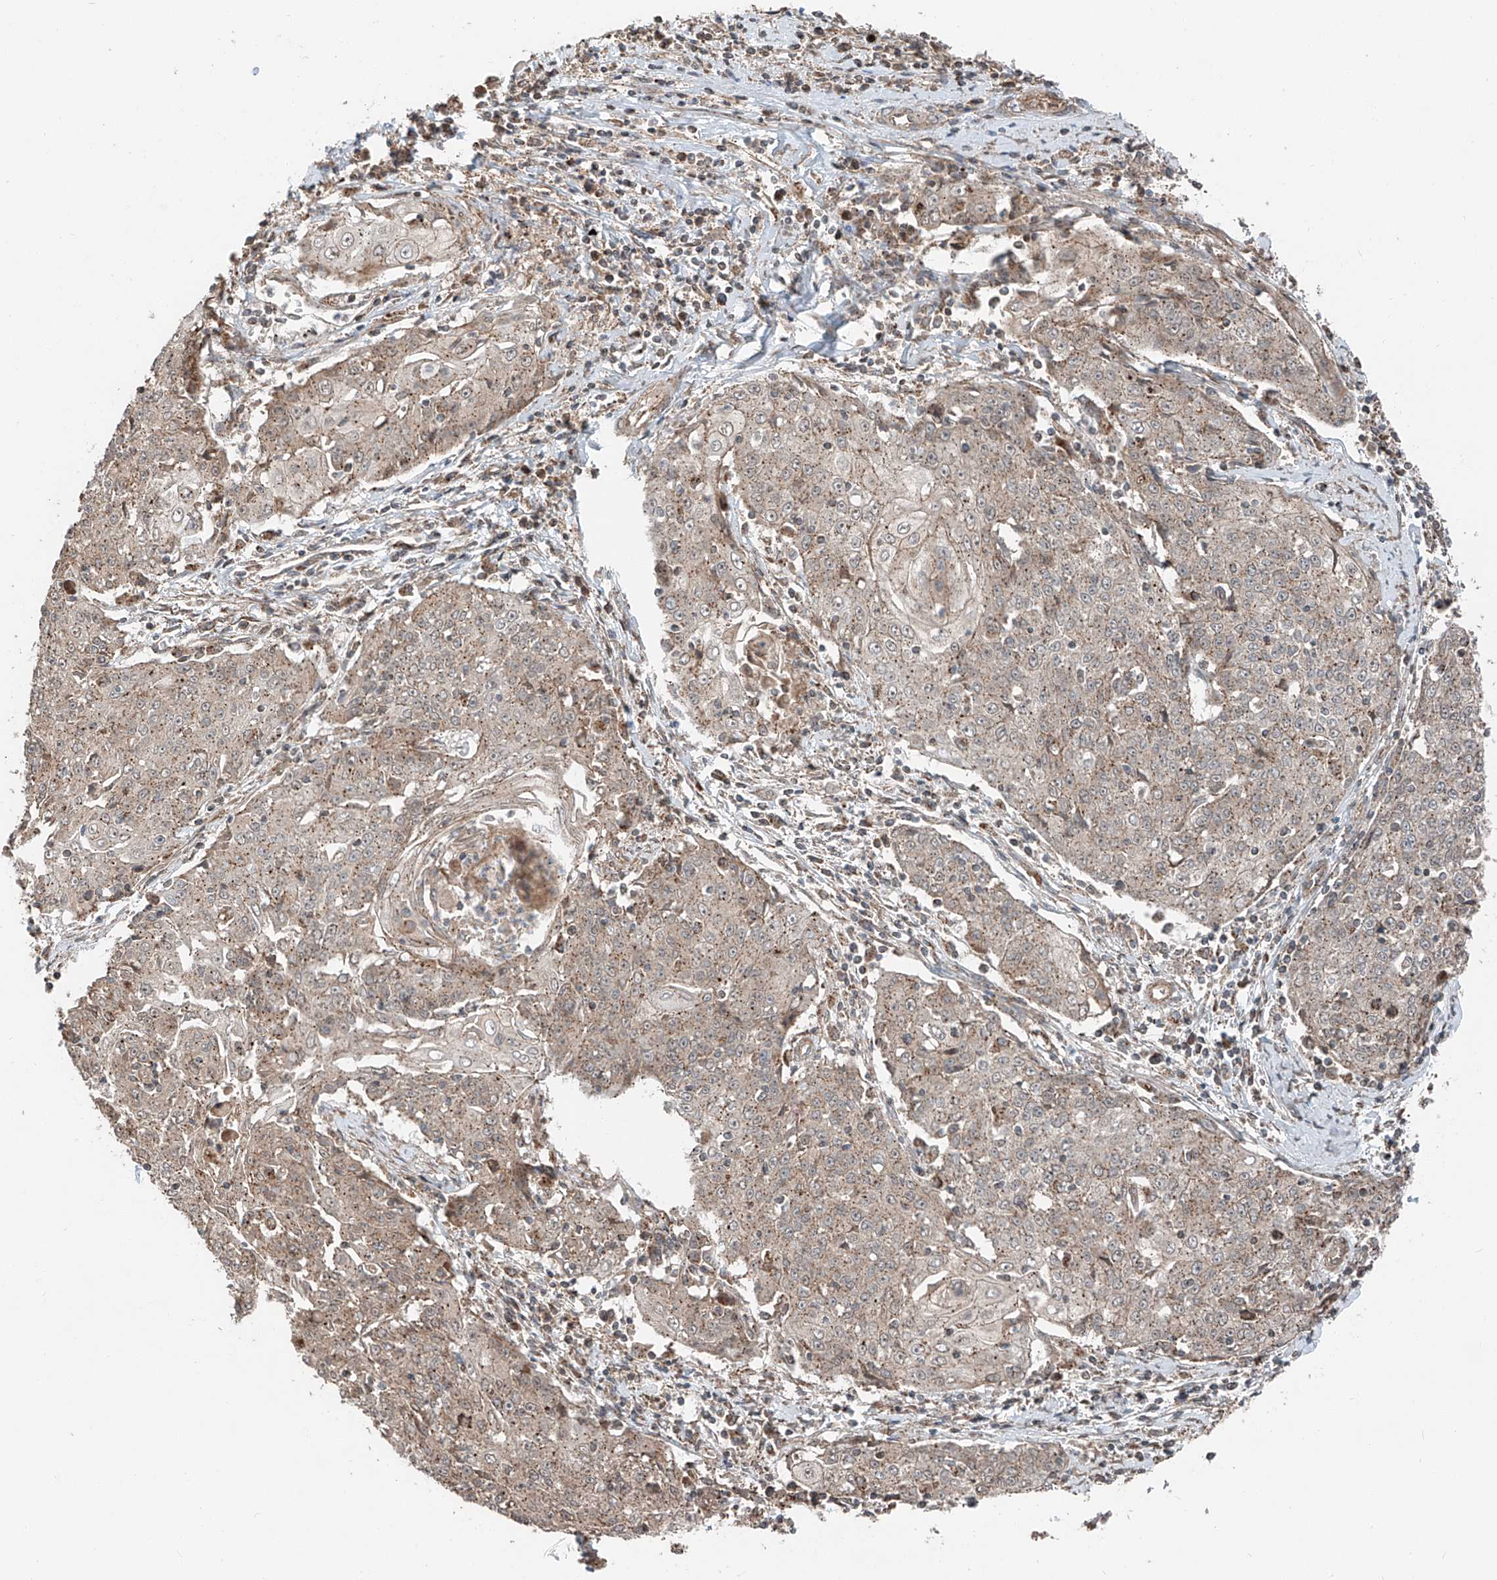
{"staining": {"intensity": "moderate", "quantity": ">75%", "location": "cytoplasmic/membranous"}, "tissue": "cervical cancer", "cell_type": "Tumor cells", "image_type": "cancer", "snomed": [{"axis": "morphology", "description": "Squamous cell carcinoma, NOS"}, {"axis": "topography", "description": "Cervix"}], "caption": "Cervical squamous cell carcinoma stained for a protein (brown) reveals moderate cytoplasmic/membranous positive positivity in approximately >75% of tumor cells.", "gene": "CEP162", "patient": {"sex": "female", "age": 48}}